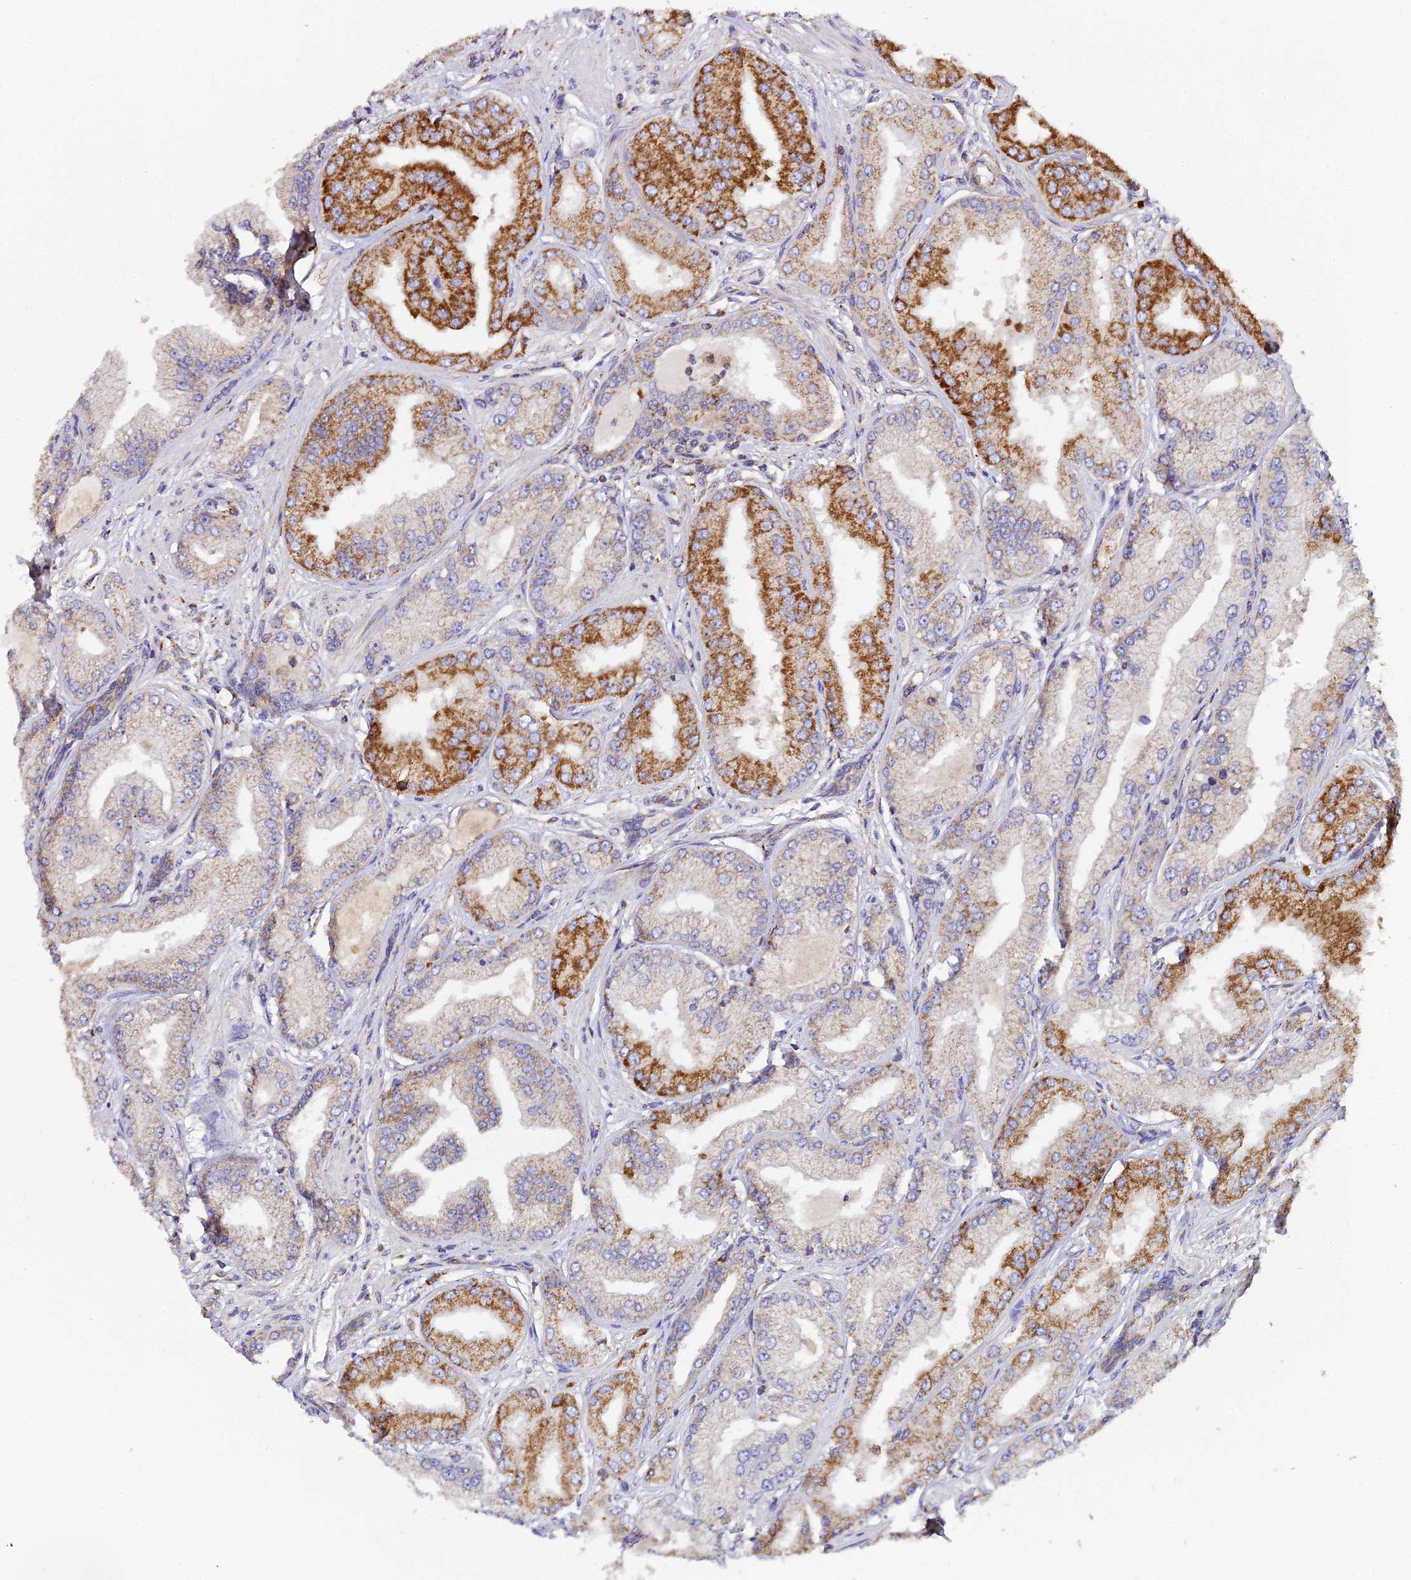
{"staining": {"intensity": "moderate", "quantity": "25%-75%", "location": "cytoplasmic/membranous"}, "tissue": "prostate cancer", "cell_type": "Tumor cells", "image_type": "cancer", "snomed": [{"axis": "morphology", "description": "Adenocarcinoma, Low grade"}, {"axis": "topography", "description": "Prostate"}], "caption": "About 25%-75% of tumor cells in human low-grade adenocarcinoma (prostate) demonstrate moderate cytoplasmic/membranous protein staining as visualized by brown immunohistochemical staining.", "gene": "NIPSNAP3A", "patient": {"sex": "male", "age": 55}}